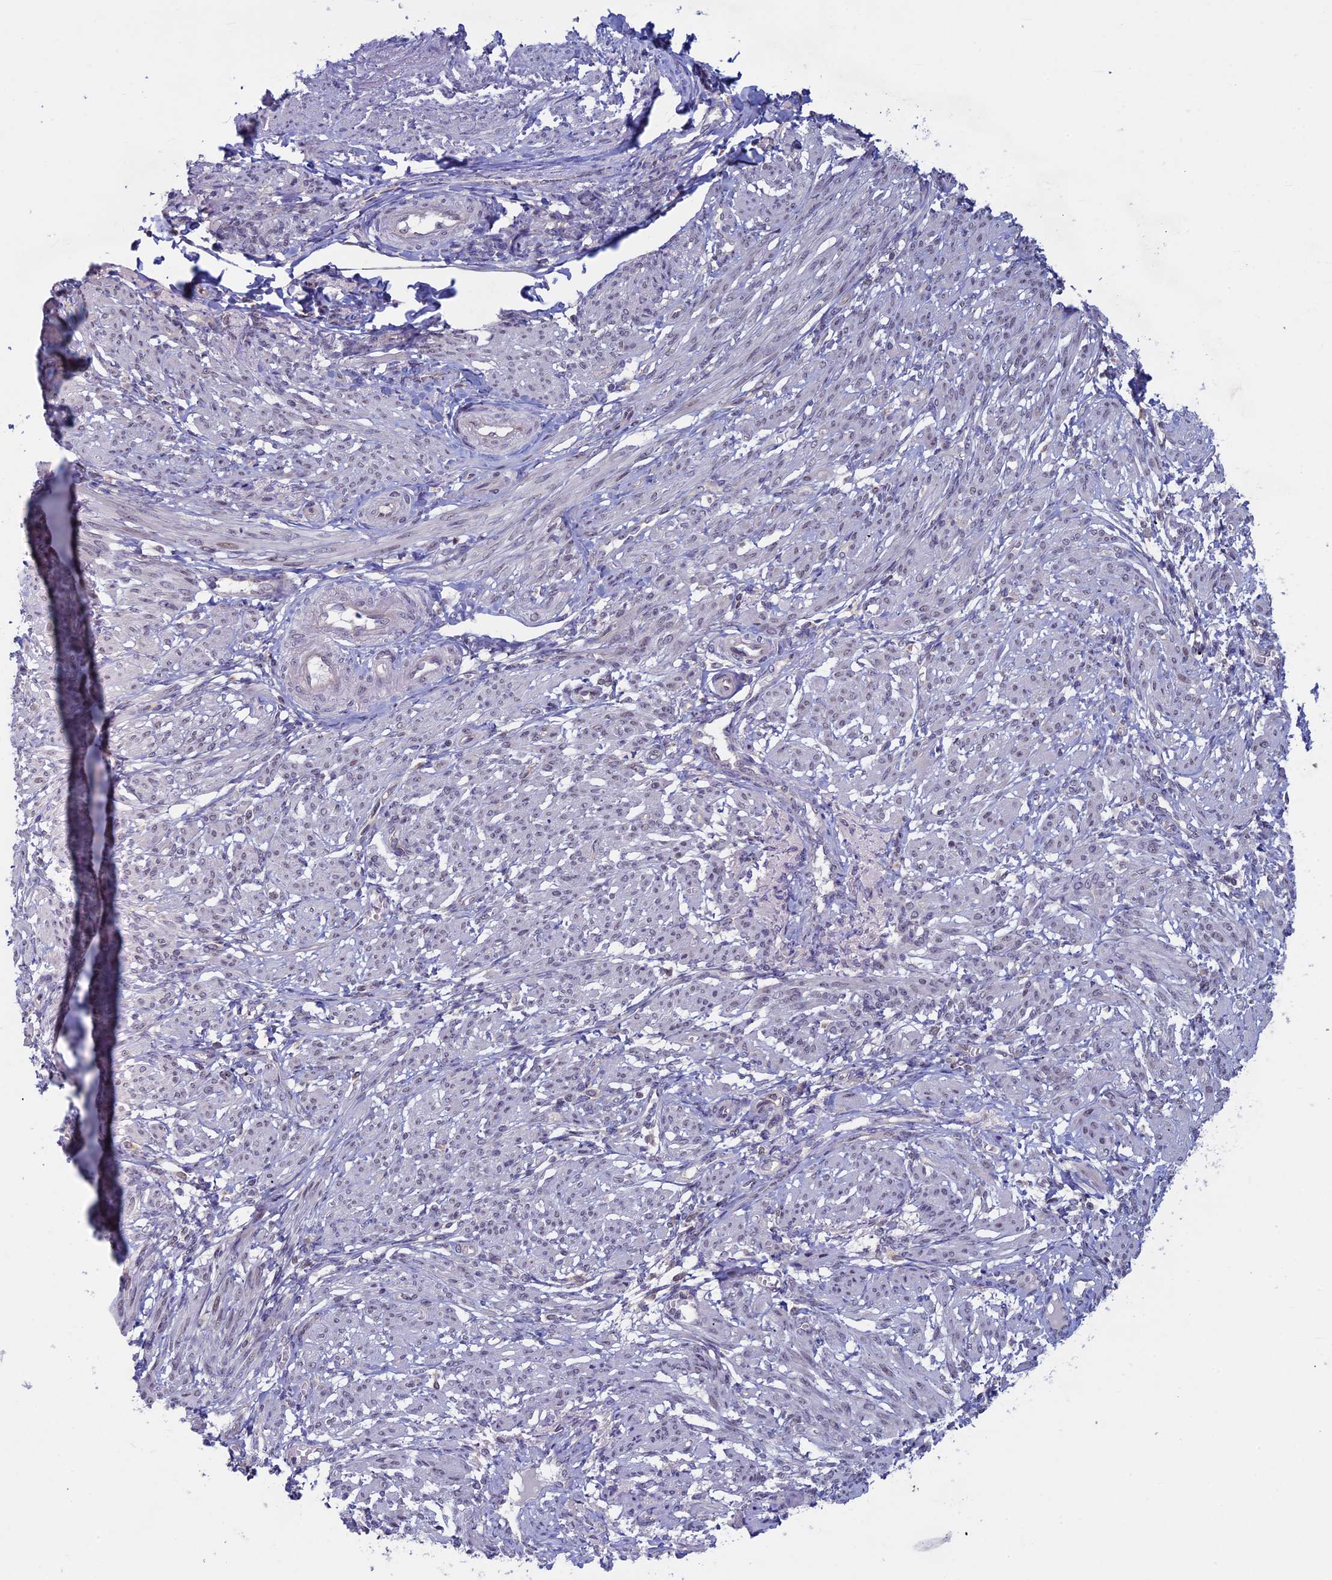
{"staining": {"intensity": "weak", "quantity": "25%-75%", "location": "nuclear"}, "tissue": "smooth muscle", "cell_type": "Smooth muscle cells", "image_type": "normal", "snomed": [{"axis": "morphology", "description": "Normal tissue, NOS"}, {"axis": "topography", "description": "Smooth muscle"}], "caption": "Immunohistochemical staining of unremarkable smooth muscle reveals 25%-75% levels of weak nuclear protein positivity in about 25%-75% of smooth muscle cells.", "gene": "SPIRE1", "patient": {"sex": "female", "age": 39}}